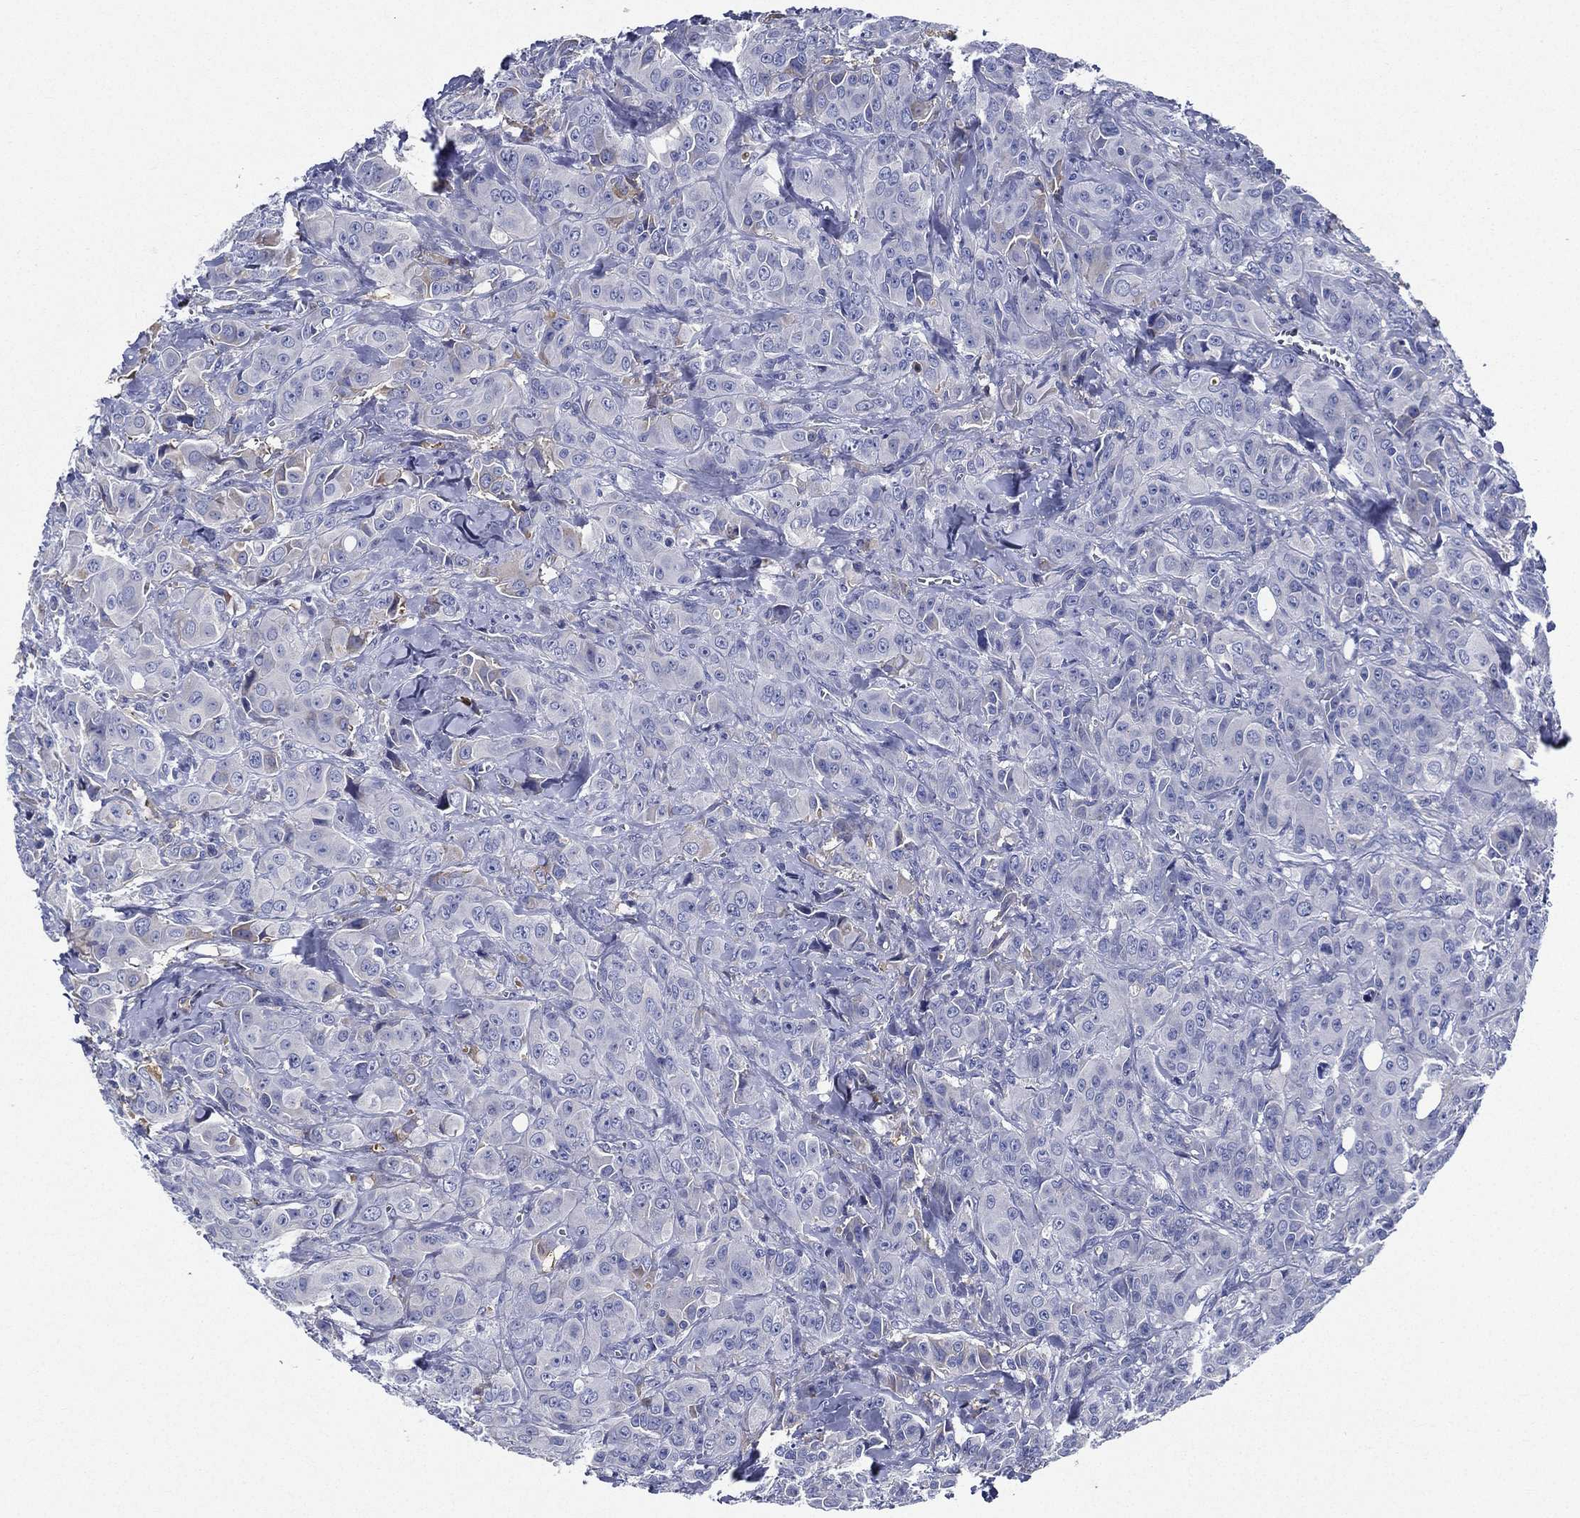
{"staining": {"intensity": "negative", "quantity": "none", "location": "none"}, "tissue": "breast cancer", "cell_type": "Tumor cells", "image_type": "cancer", "snomed": [{"axis": "morphology", "description": "Duct carcinoma"}, {"axis": "topography", "description": "Breast"}], "caption": "Photomicrograph shows no protein staining in tumor cells of invasive ductal carcinoma (breast) tissue.", "gene": "TMPRSS11D", "patient": {"sex": "female", "age": 43}}